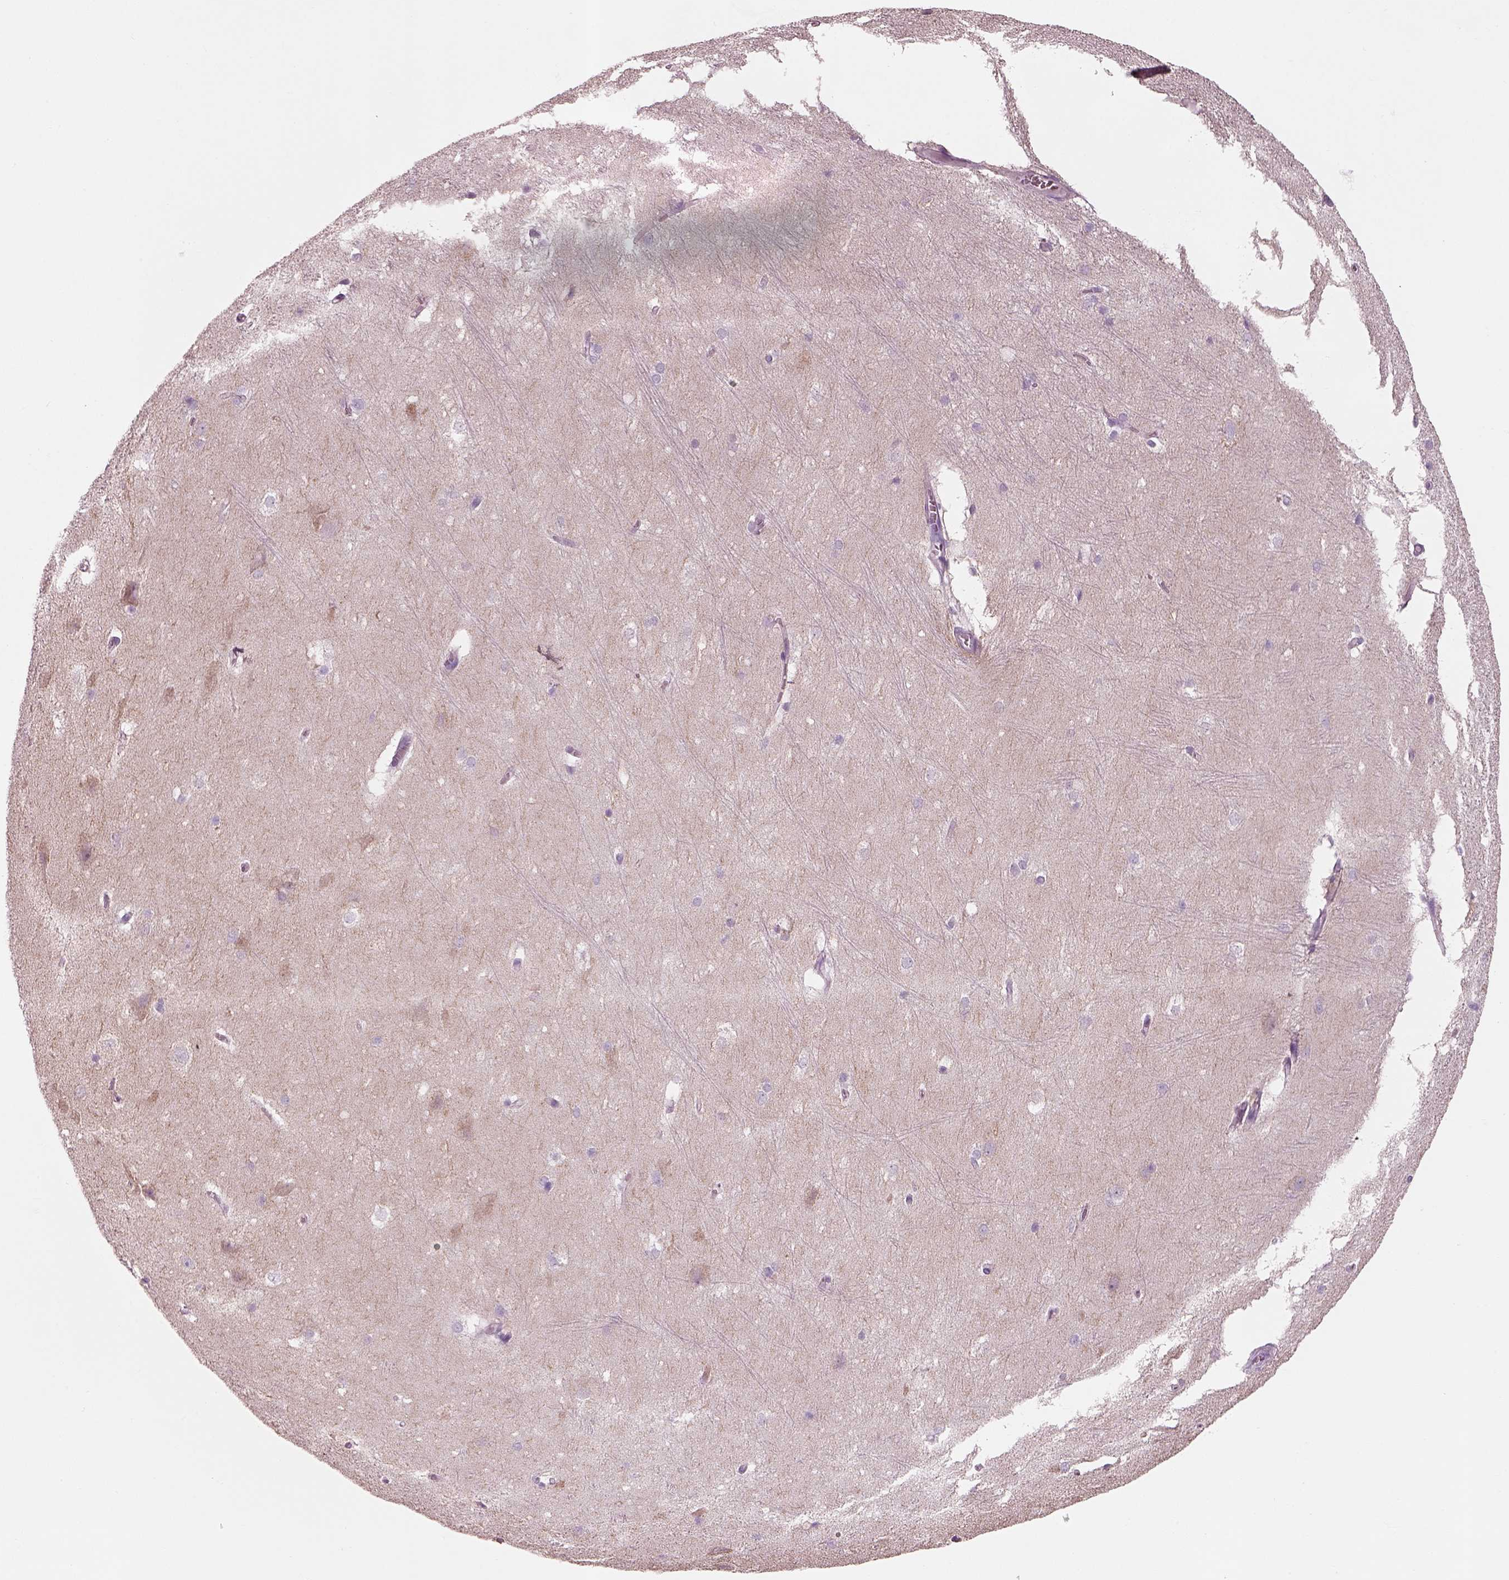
{"staining": {"intensity": "negative", "quantity": "none", "location": "none"}, "tissue": "hippocampus", "cell_type": "Glial cells", "image_type": "normal", "snomed": [{"axis": "morphology", "description": "Normal tissue, NOS"}, {"axis": "topography", "description": "Cerebral cortex"}, {"axis": "topography", "description": "Hippocampus"}], "caption": "Immunohistochemistry of benign hippocampus exhibits no expression in glial cells.", "gene": "SLC27A2", "patient": {"sex": "female", "age": 19}}